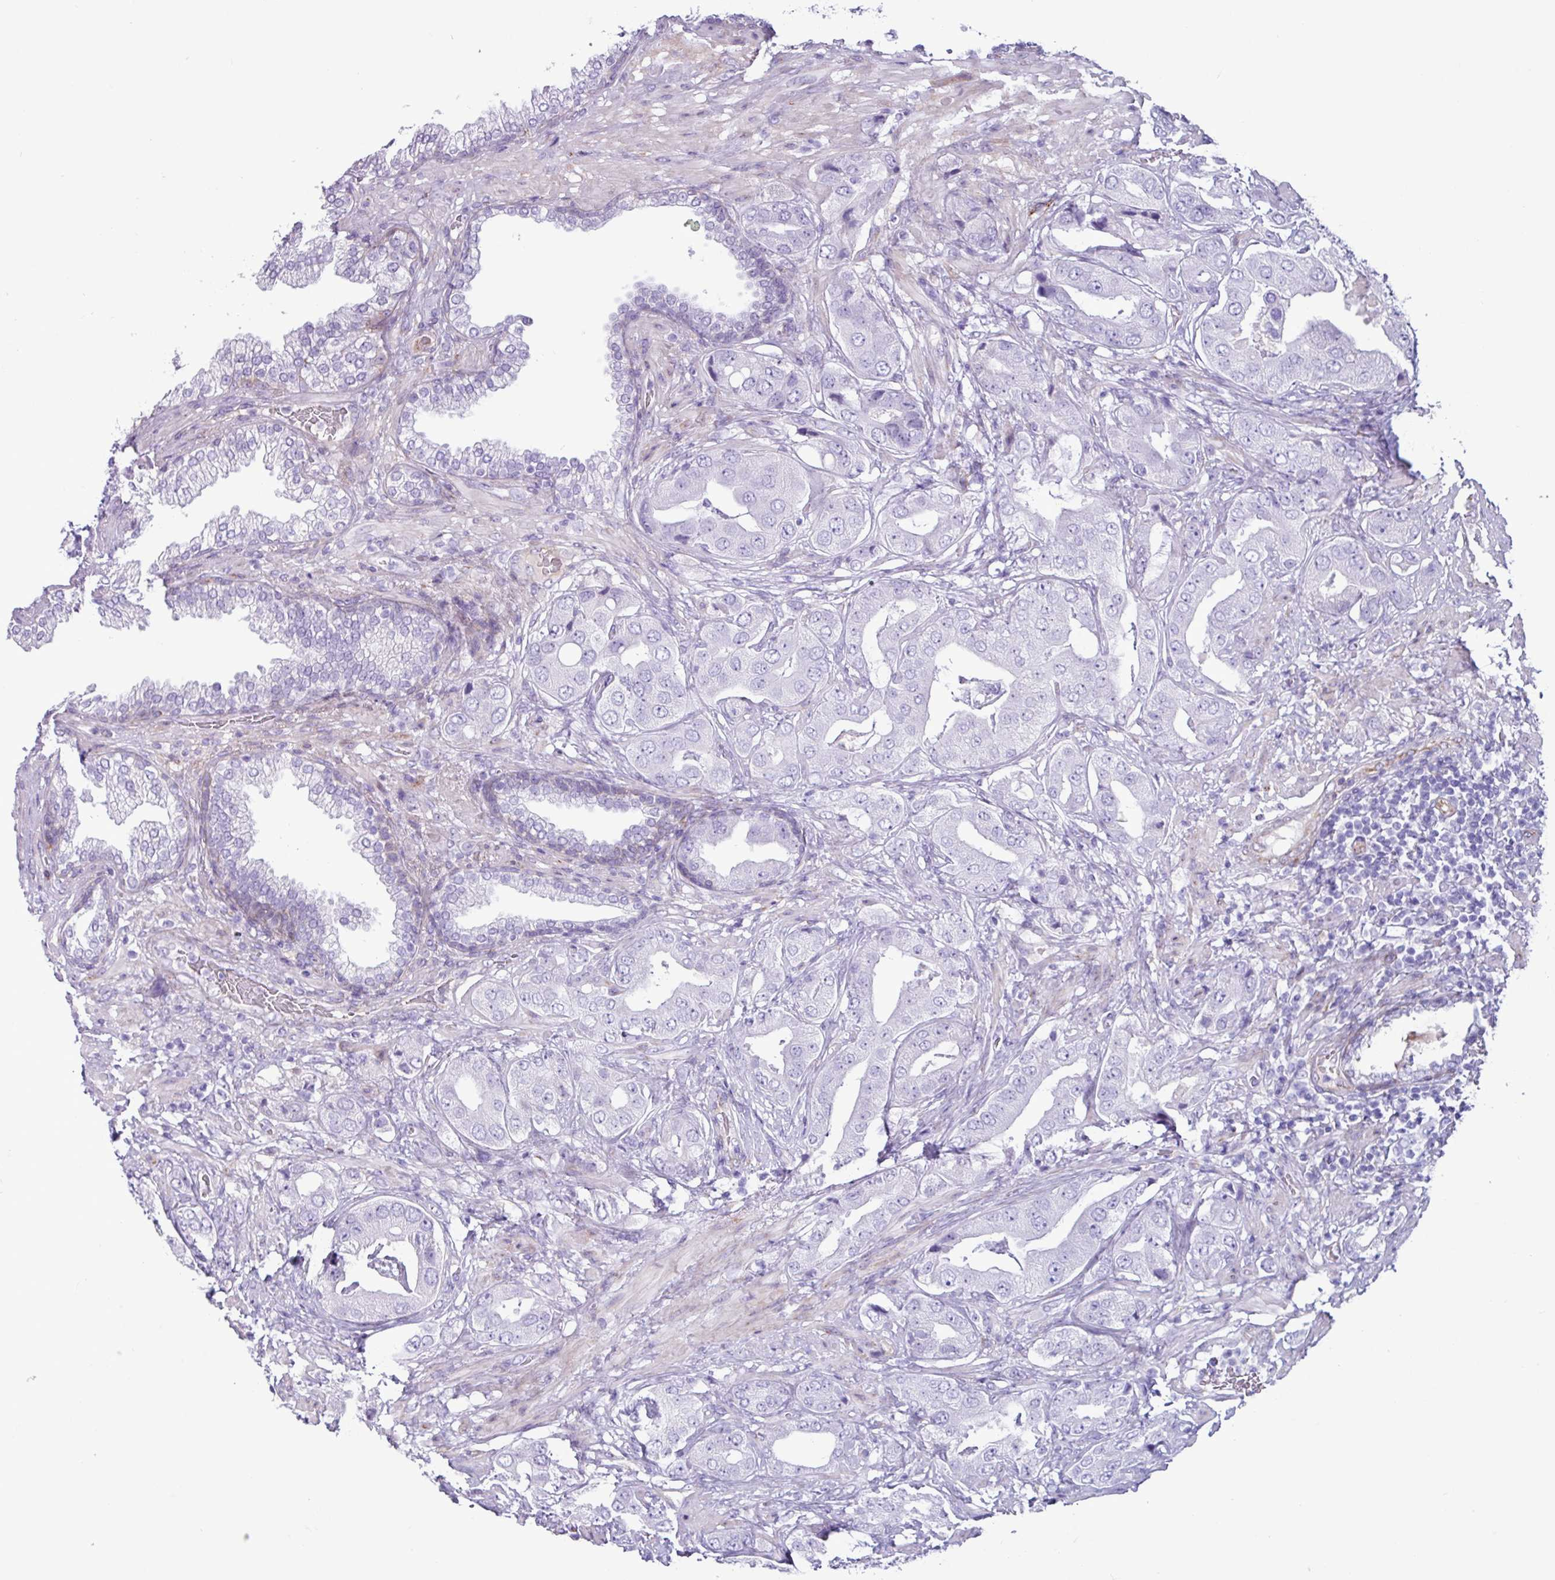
{"staining": {"intensity": "negative", "quantity": "none", "location": "none"}, "tissue": "prostate cancer", "cell_type": "Tumor cells", "image_type": "cancer", "snomed": [{"axis": "morphology", "description": "Adenocarcinoma, High grade"}, {"axis": "topography", "description": "Prostate"}], "caption": "Prostate cancer (high-grade adenocarcinoma) stained for a protein using immunohistochemistry (IHC) shows no staining tumor cells.", "gene": "PPP1R35", "patient": {"sex": "male", "age": 63}}